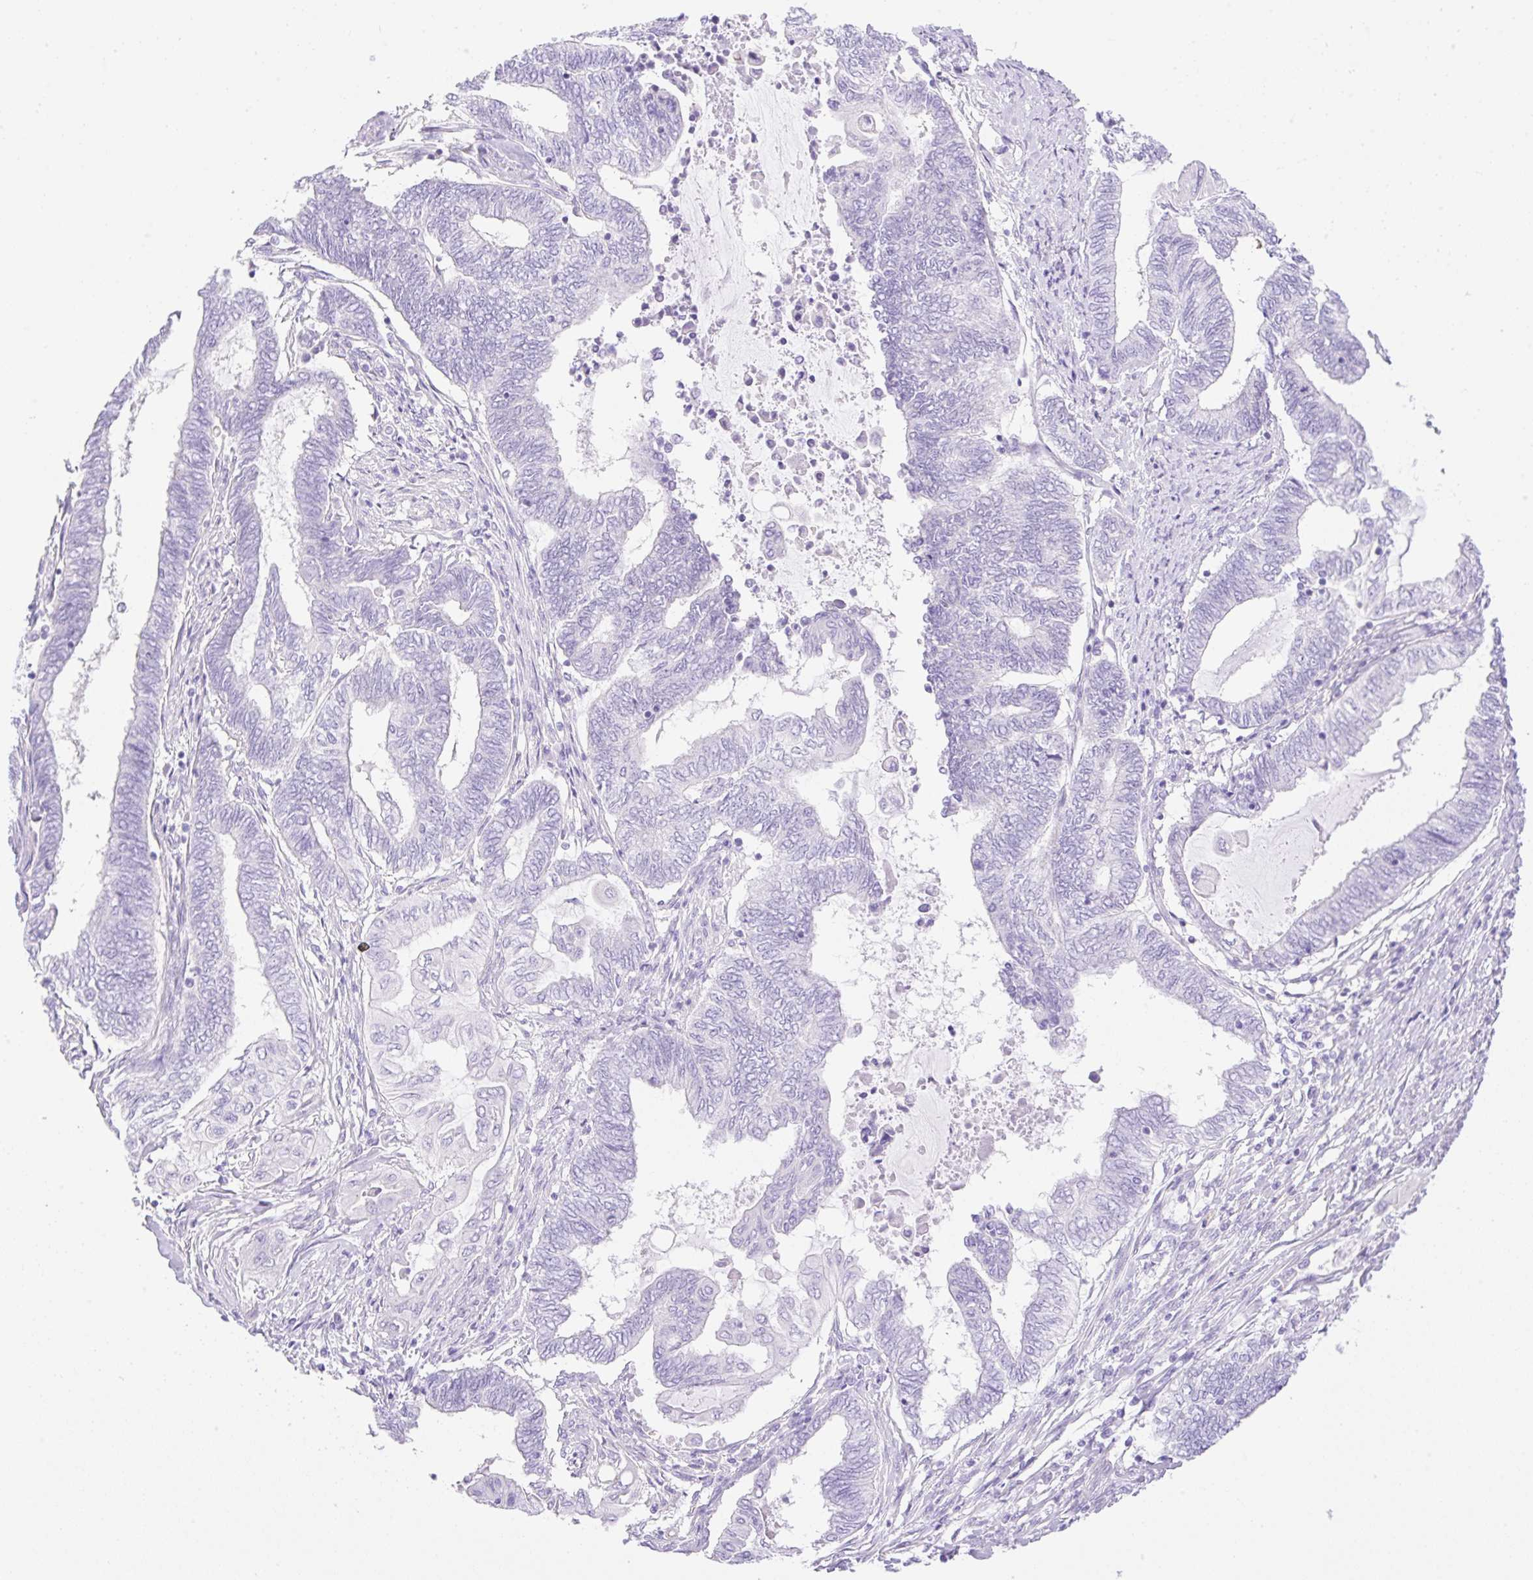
{"staining": {"intensity": "negative", "quantity": "none", "location": "none"}, "tissue": "endometrial cancer", "cell_type": "Tumor cells", "image_type": "cancer", "snomed": [{"axis": "morphology", "description": "Adenocarcinoma, NOS"}, {"axis": "topography", "description": "Uterus"}, {"axis": "topography", "description": "Endometrium"}], "caption": "Endometrial cancer (adenocarcinoma) was stained to show a protein in brown. There is no significant positivity in tumor cells. The staining is performed using DAB (3,3'-diaminobenzidine) brown chromogen with nuclei counter-stained in using hematoxylin.", "gene": "CDX1", "patient": {"sex": "female", "age": 70}}